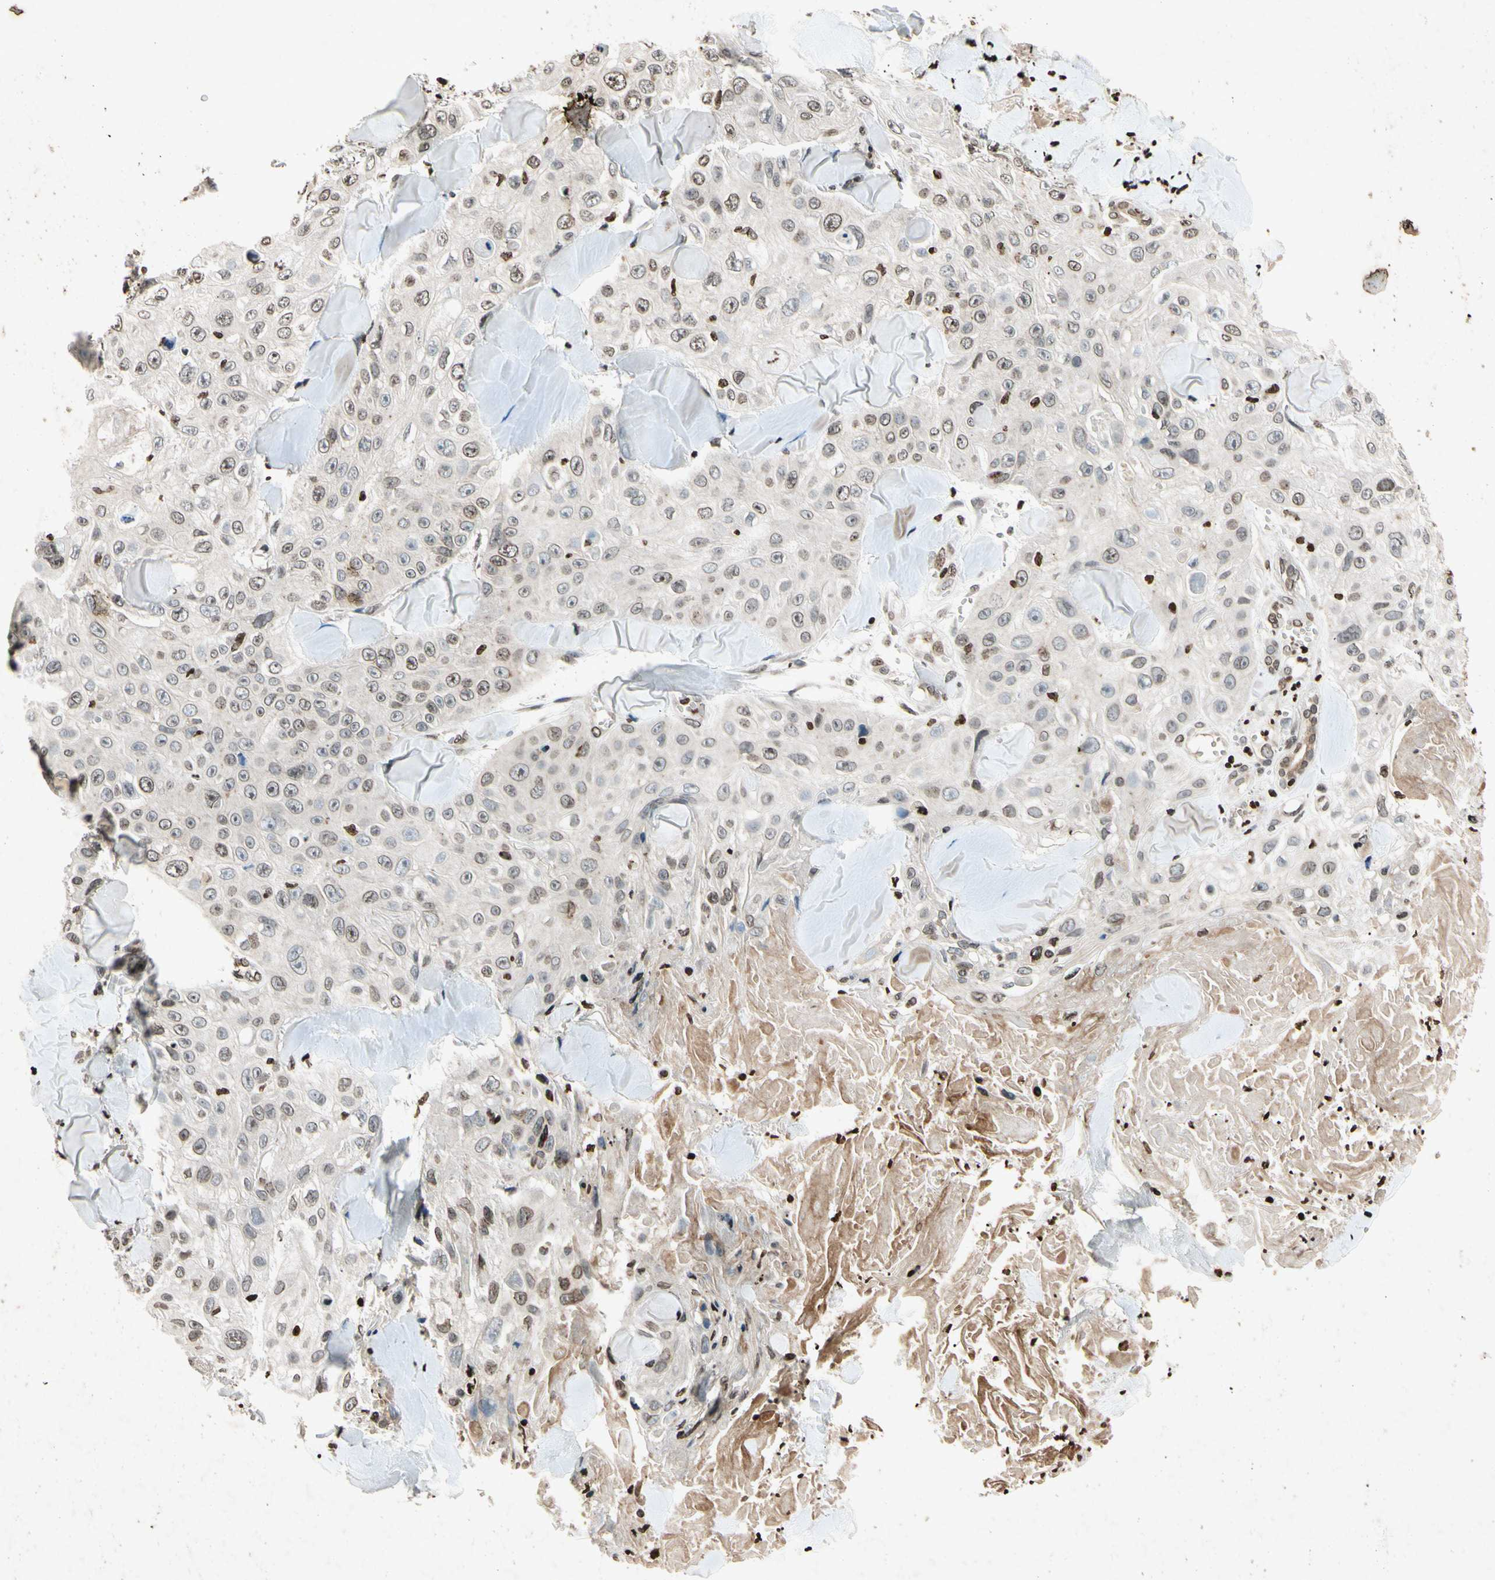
{"staining": {"intensity": "weak", "quantity": "<25%", "location": "nuclear"}, "tissue": "skin cancer", "cell_type": "Tumor cells", "image_type": "cancer", "snomed": [{"axis": "morphology", "description": "Squamous cell carcinoma, NOS"}, {"axis": "topography", "description": "Skin"}], "caption": "Tumor cells are negative for brown protein staining in skin squamous cell carcinoma.", "gene": "HOXB3", "patient": {"sex": "male", "age": 86}}